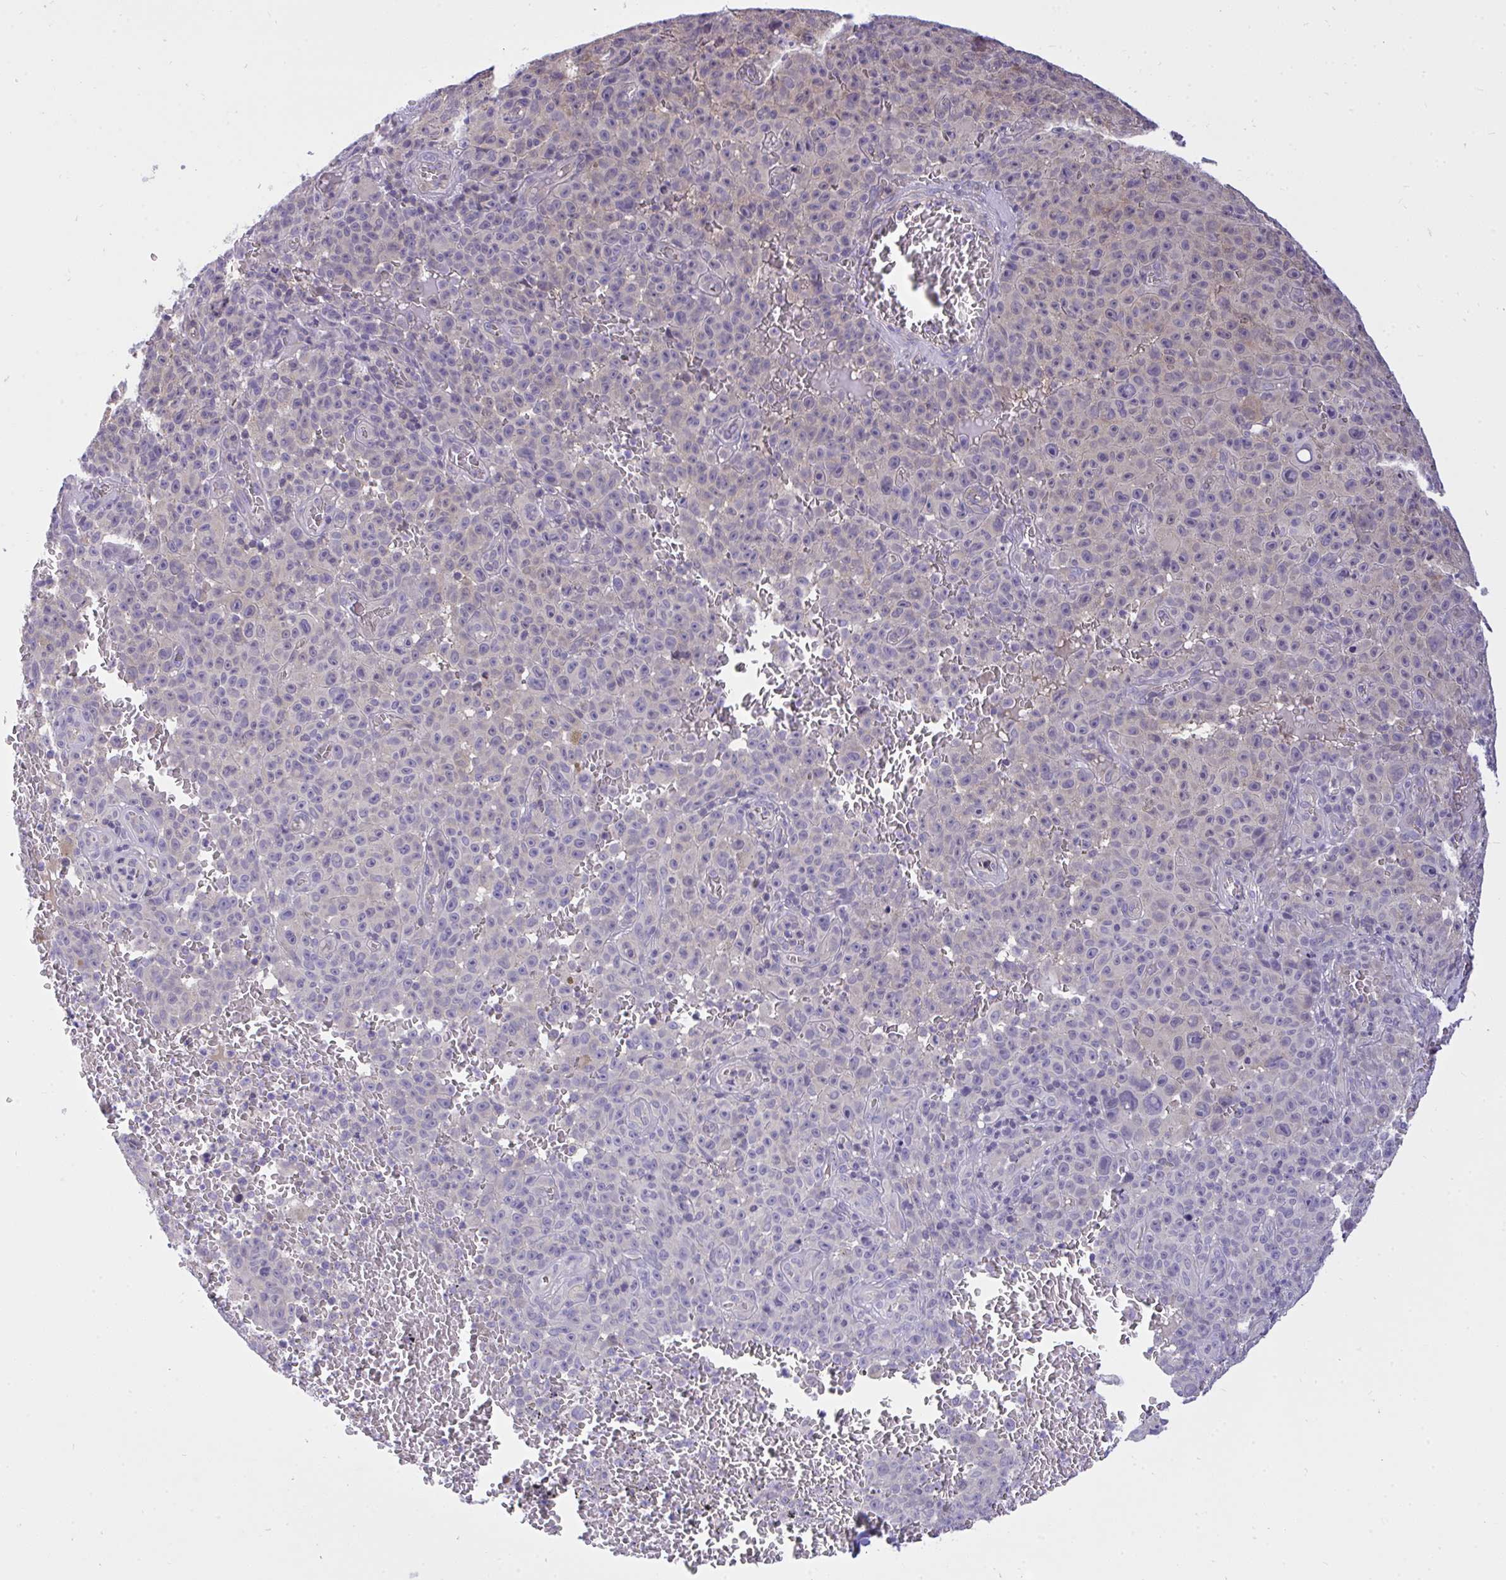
{"staining": {"intensity": "negative", "quantity": "none", "location": "none"}, "tissue": "melanoma", "cell_type": "Tumor cells", "image_type": "cancer", "snomed": [{"axis": "morphology", "description": "Malignant melanoma, NOS"}, {"axis": "topography", "description": "Skin"}], "caption": "Immunohistochemical staining of malignant melanoma reveals no significant staining in tumor cells.", "gene": "C19orf54", "patient": {"sex": "female", "age": 82}}